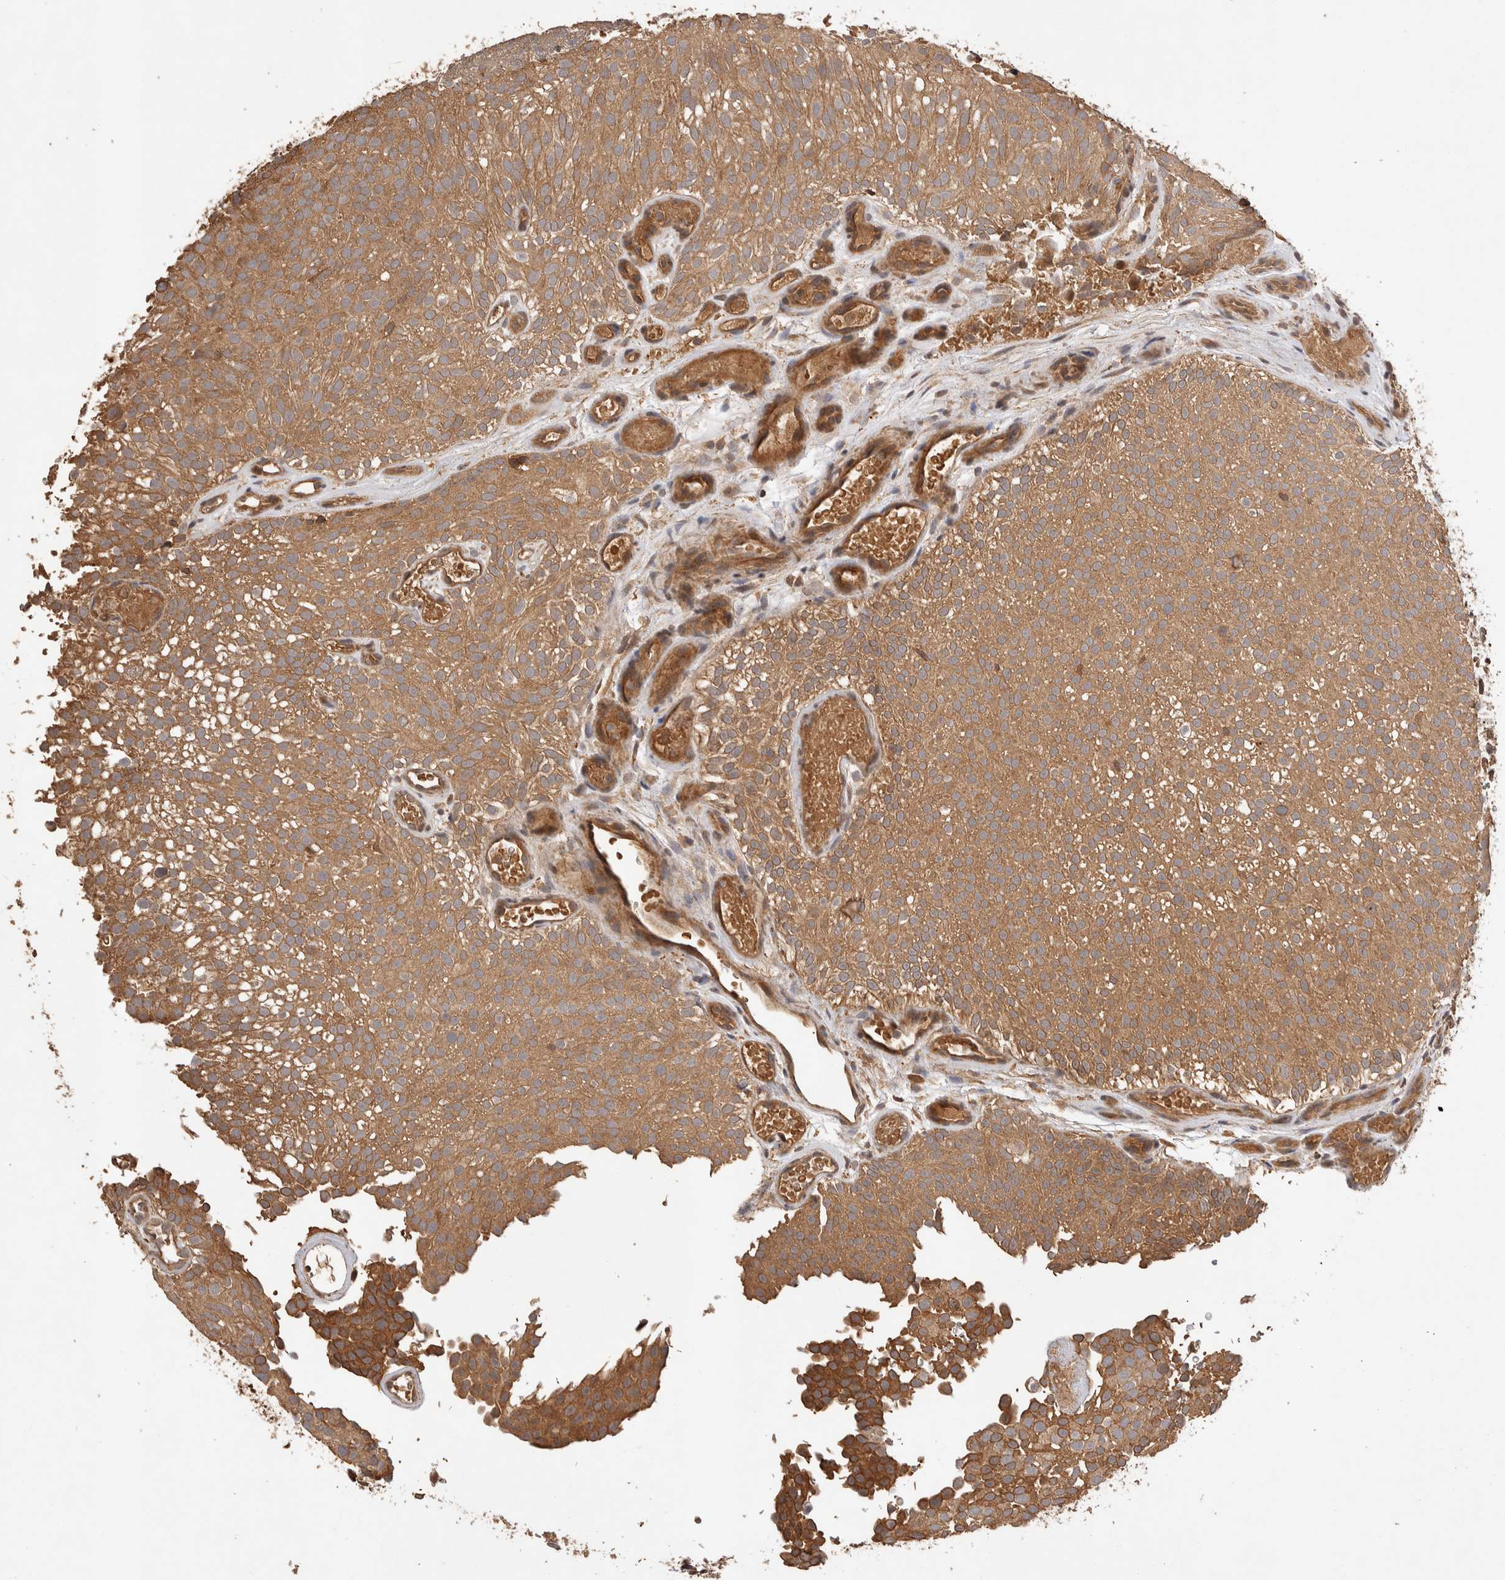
{"staining": {"intensity": "moderate", "quantity": ">75%", "location": "cytoplasmic/membranous"}, "tissue": "urothelial cancer", "cell_type": "Tumor cells", "image_type": "cancer", "snomed": [{"axis": "morphology", "description": "Urothelial carcinoma, Low grade"}, {"axis": "topography", "description": "Urinary bladder"}], "caption": "Immunohistochemical staining of human urothelial cancer exhibits medium levels of moderate cytoplasmic/membranous protein positivity in approximately >75% of tumor cells.", "gene": "NSMAF", "patient": {"sex": "male", "age": 78}}